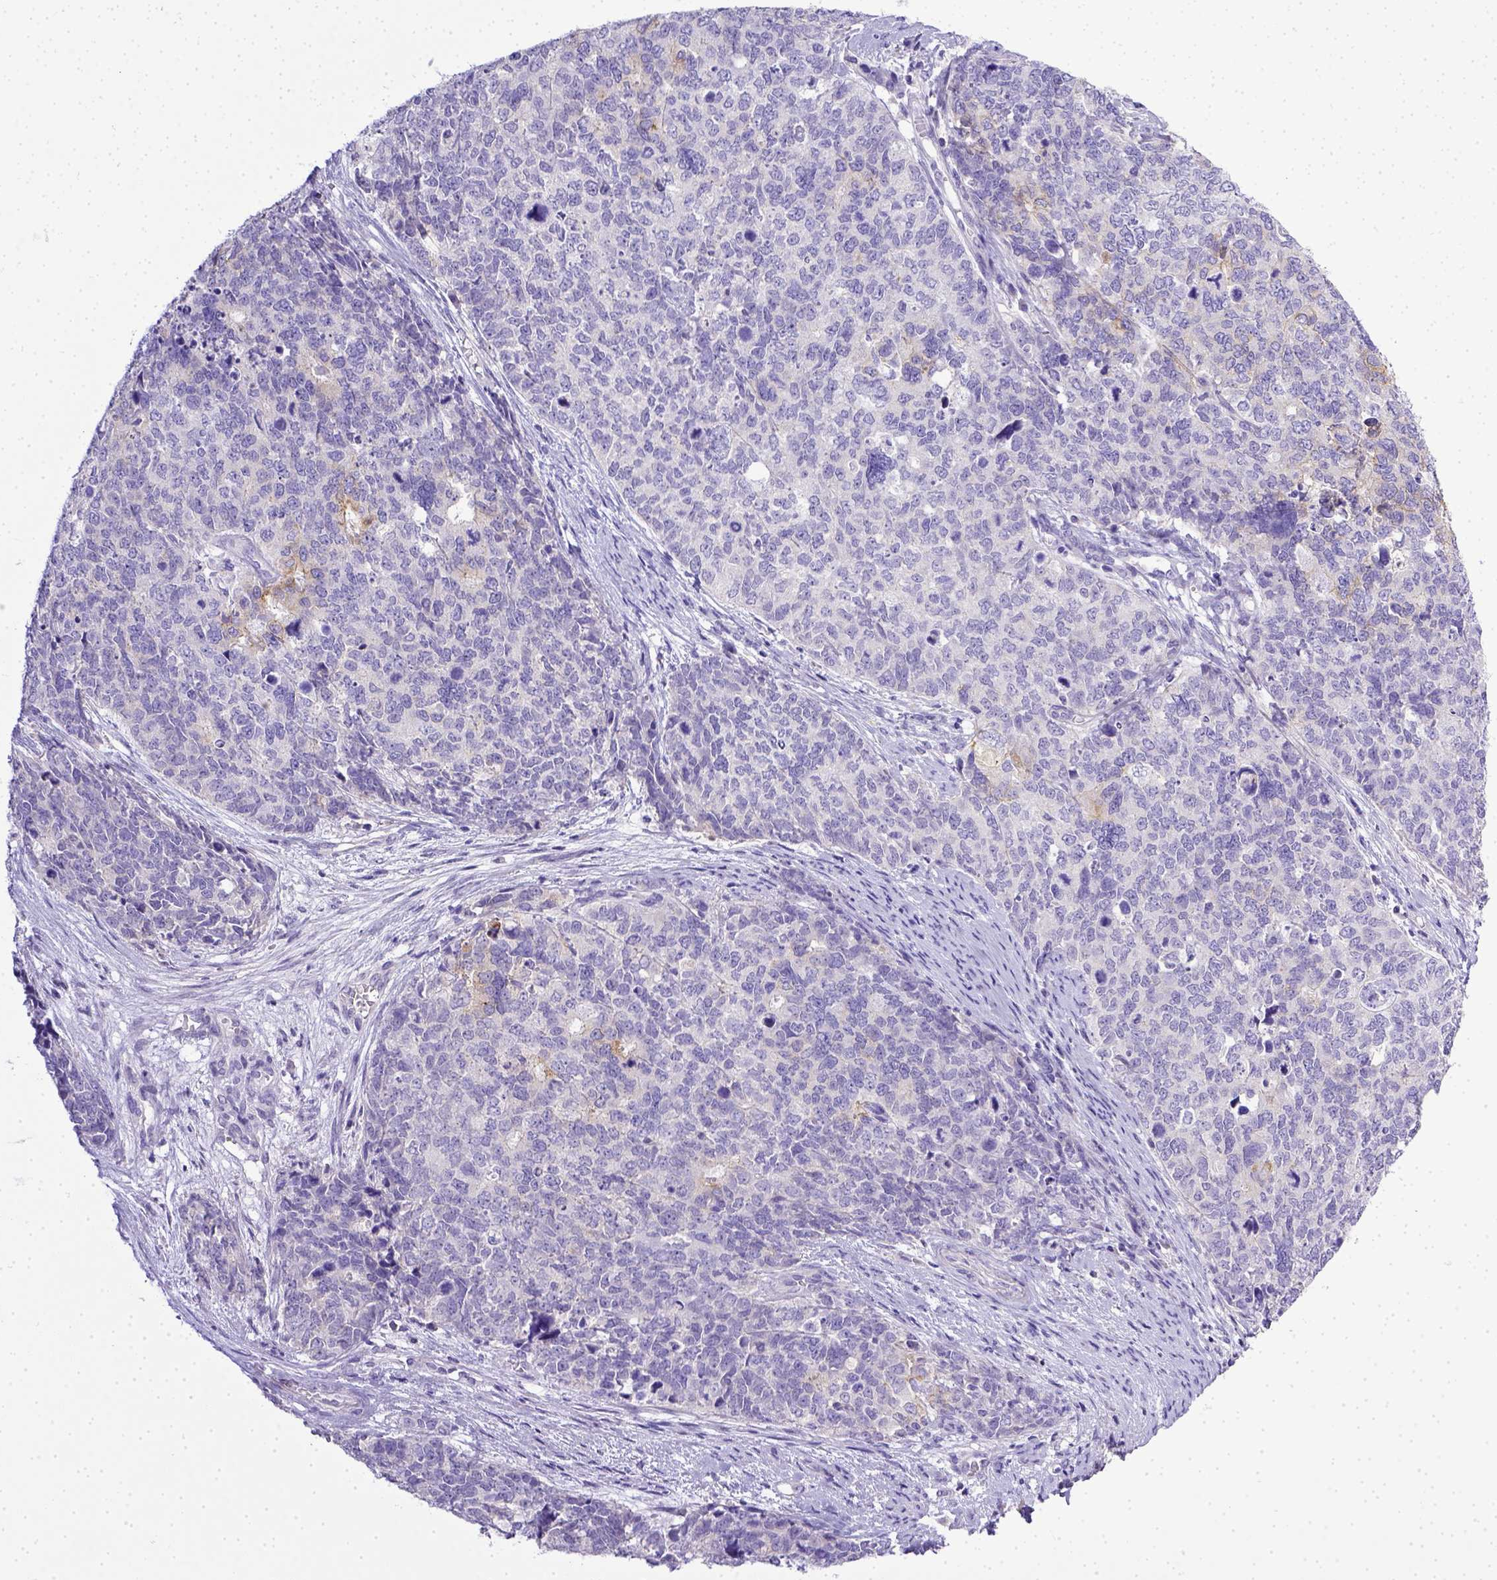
{"staining": {"intensity": "negative", "quantity": "none", "location": "none"}, "tissue": "cervical cancer", "cell_type": "Tumor cells", "image_type": "cancer", "snomed": [{"axis": "morphology", "description": "Squamous cell carcinoma, NOS"}, {"axis": "topography", "description": "Cervix"}], "caption": "Cervical cancer (squamous cell carcinoma) stained for a protein using immunohistochemistry (IHC) demonstrates no positivity tumor cells.", "gene": "BTN1A1", "patient": {"sex": "female", "age": 63}}